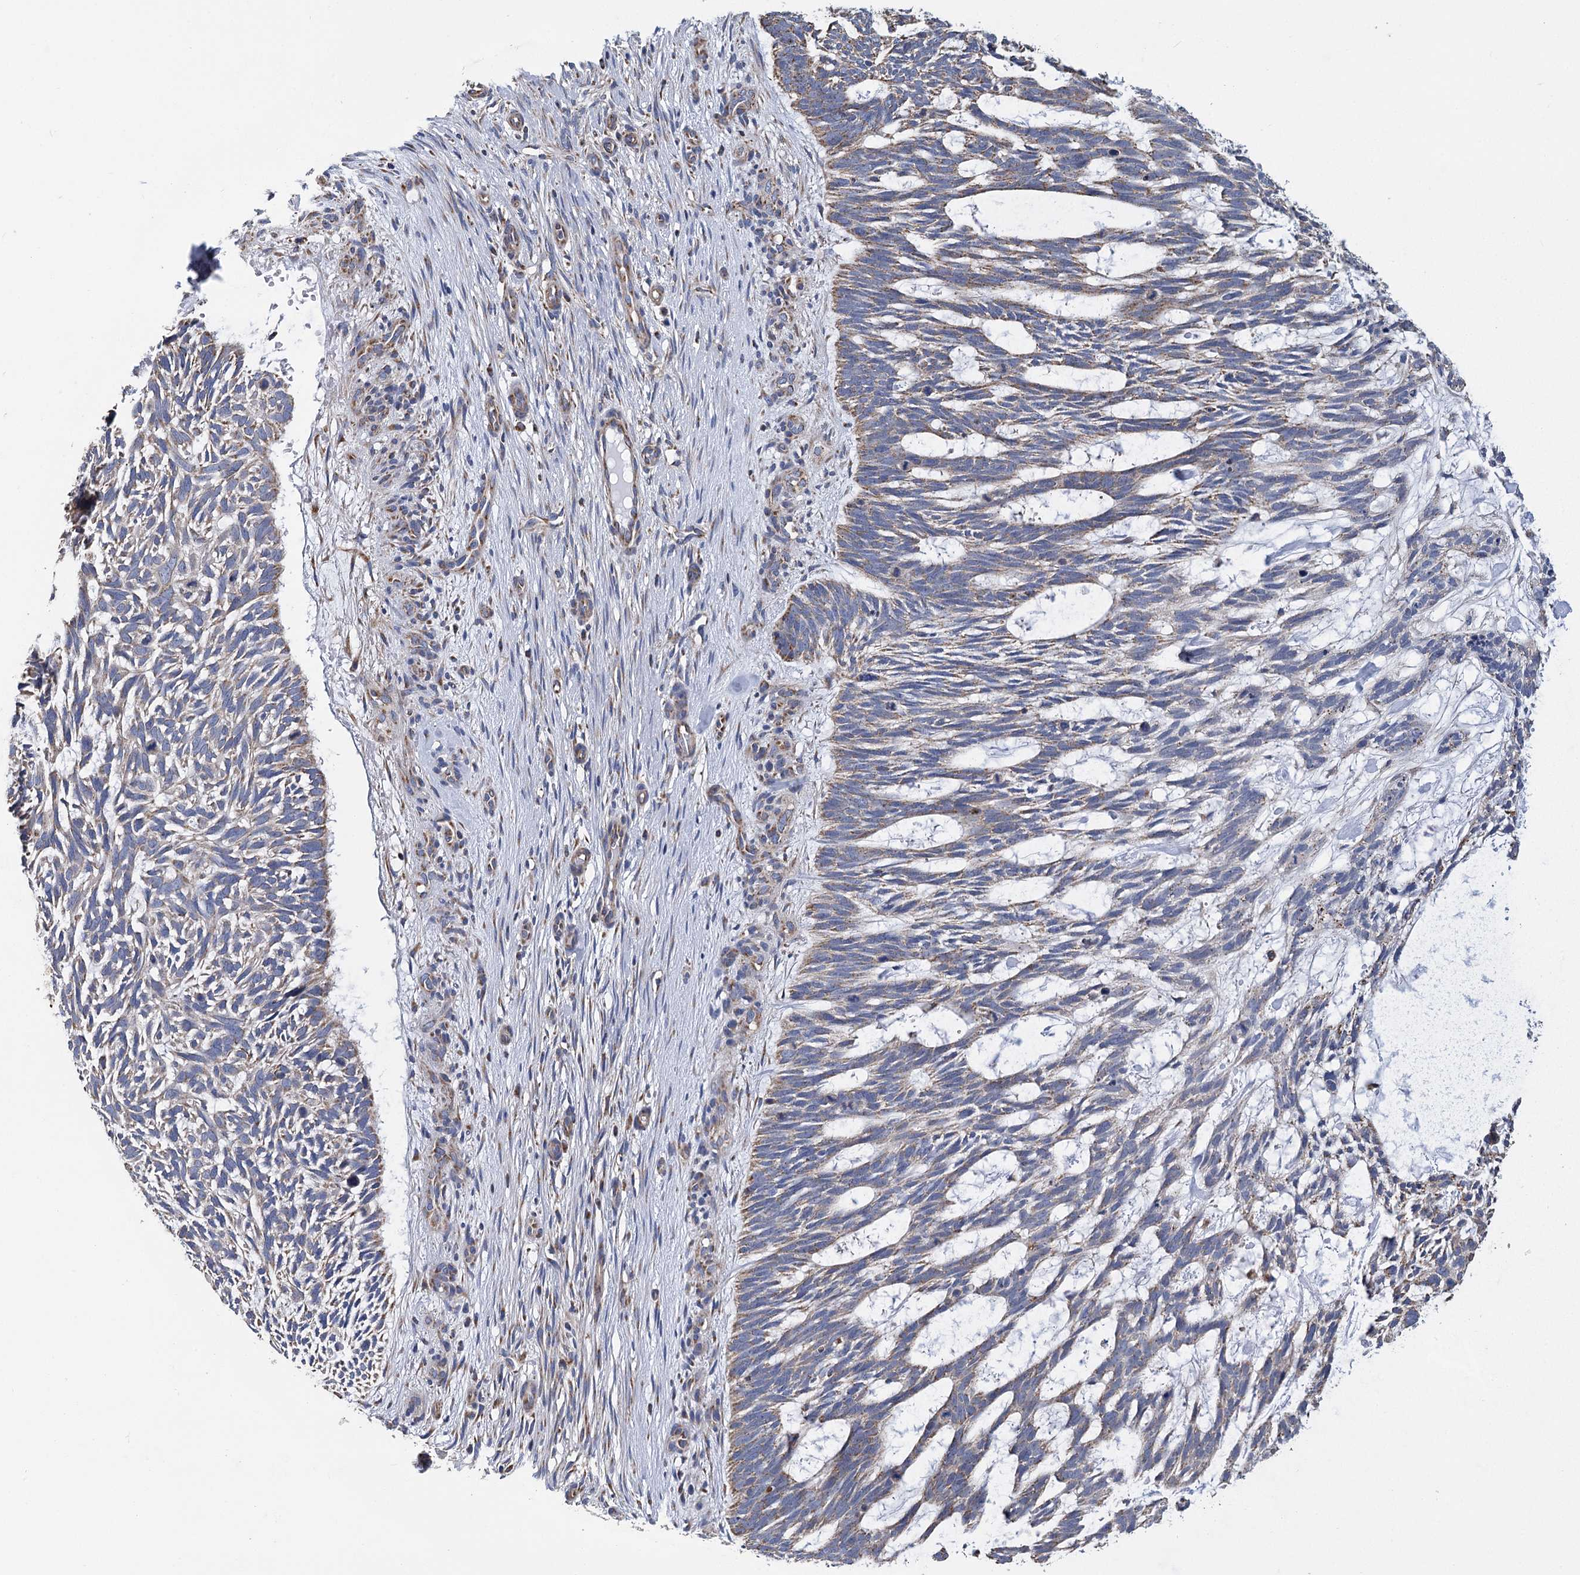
{"staining": {"intensity": "weak", "quantity": "25%-75%", "location": "cytoplasmic/membranous"}, "tissue": "skin cancer", "cell_type": "Tumor cells", "image_type": "cancer", "snomed": [{"axis": "morphology", "description": "Basal cell carcinoma"}, {"axis": "topography", "description": "Skin"}], "caption": "Basal cell carcinoma (skin) was stained to show a protein in brown. There is low levels of weak cytoplasmic/membranous expression in about 25%-75% of tumor cells.", "gene": "CCDC73", "patient": {"sex": "male", "age": 88}}